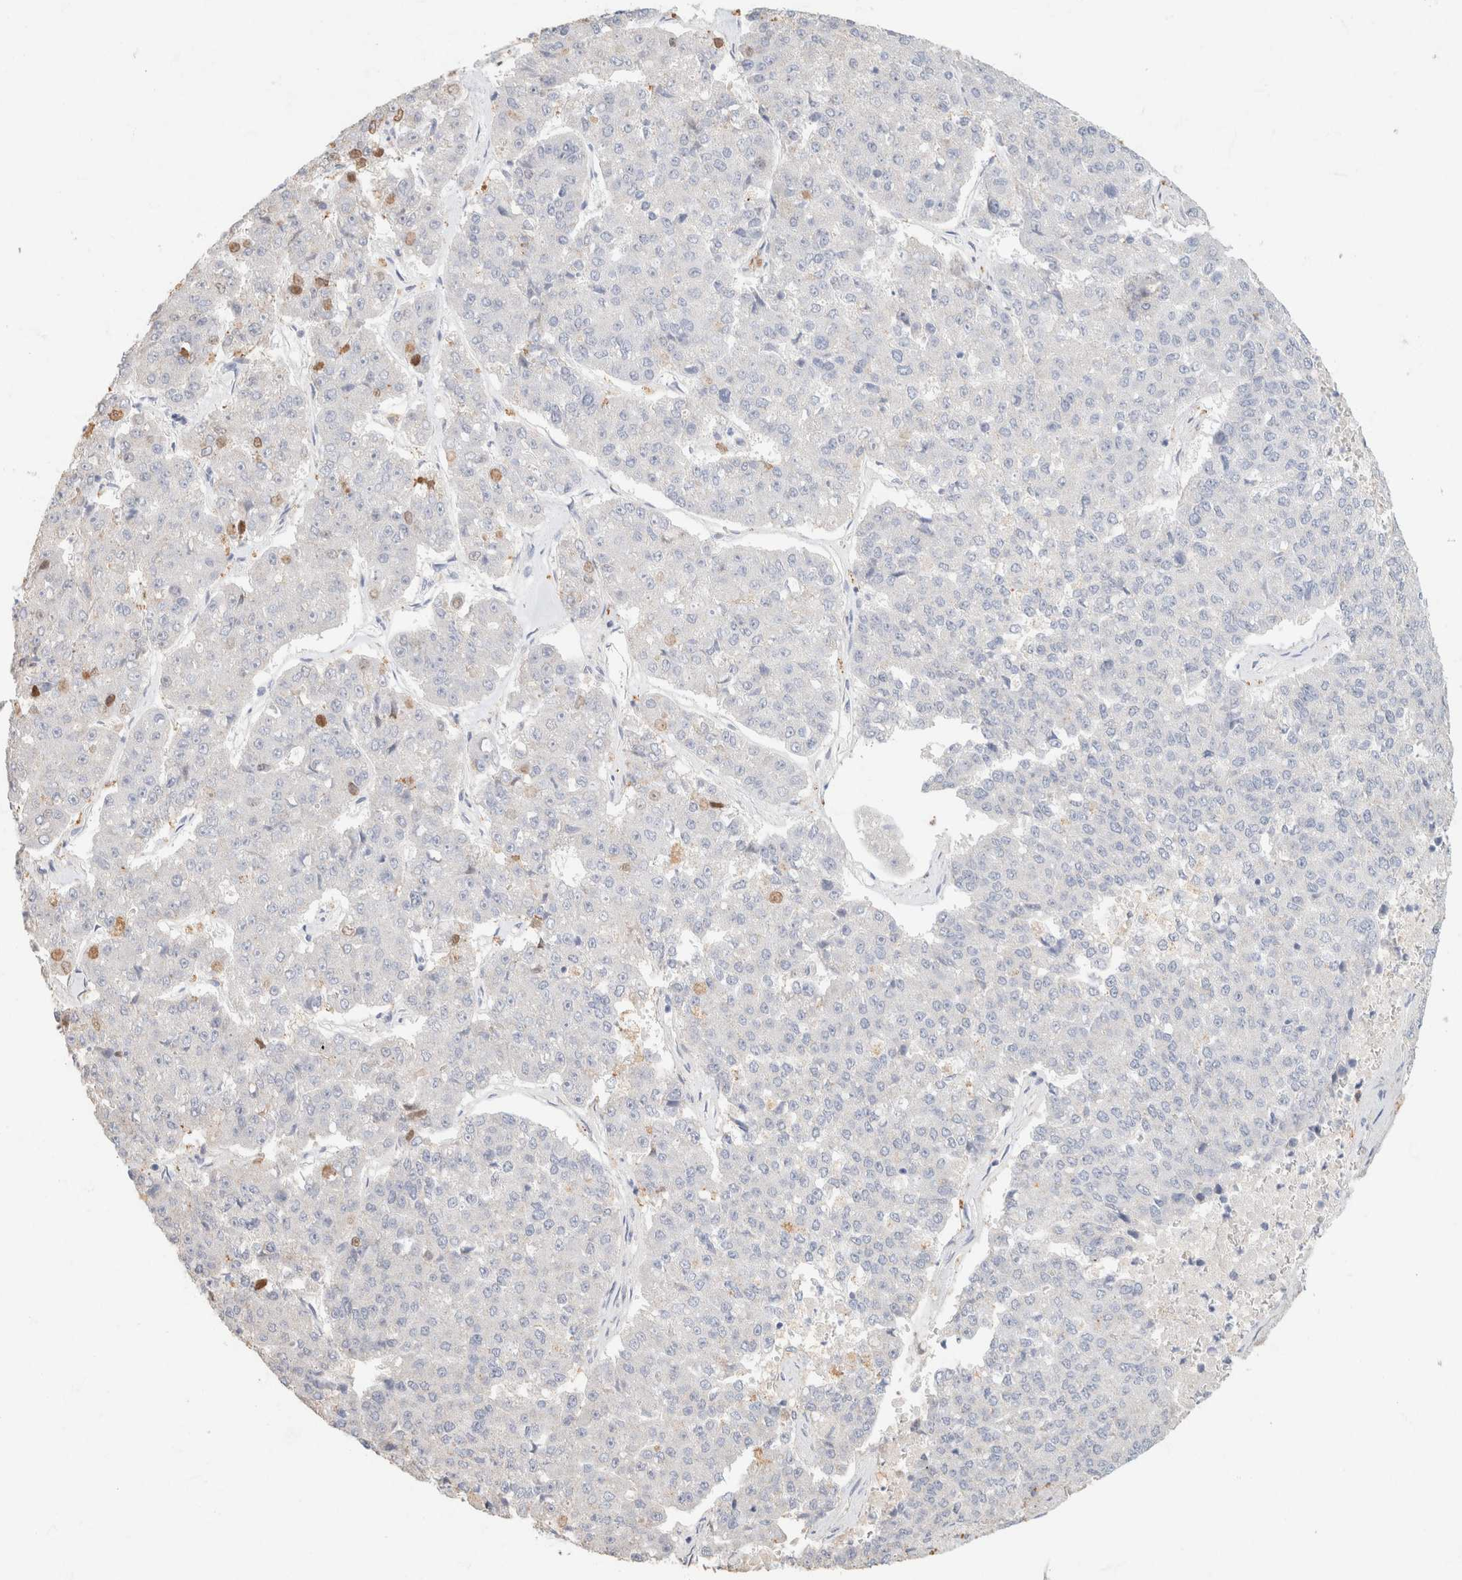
{"staining": {"intensity": "negative", "quantity": "none", "location": "none"}, "tissue": "pancreatic cancer", "cell_type": "Tumor cells", "image_type": "cancer", "snomed": [{"axis": "morphology", "description": "Adenocarcinoma, NOS"}, {"axis": "topography", "description": "Pancreas"}], "caption": "Protein analysis of pancreatic cancer (adenocarcinoma) reveals no significant staining in tumor cells.", "gene": "CA12", "patient": {"sex": "male", "age": 50}}